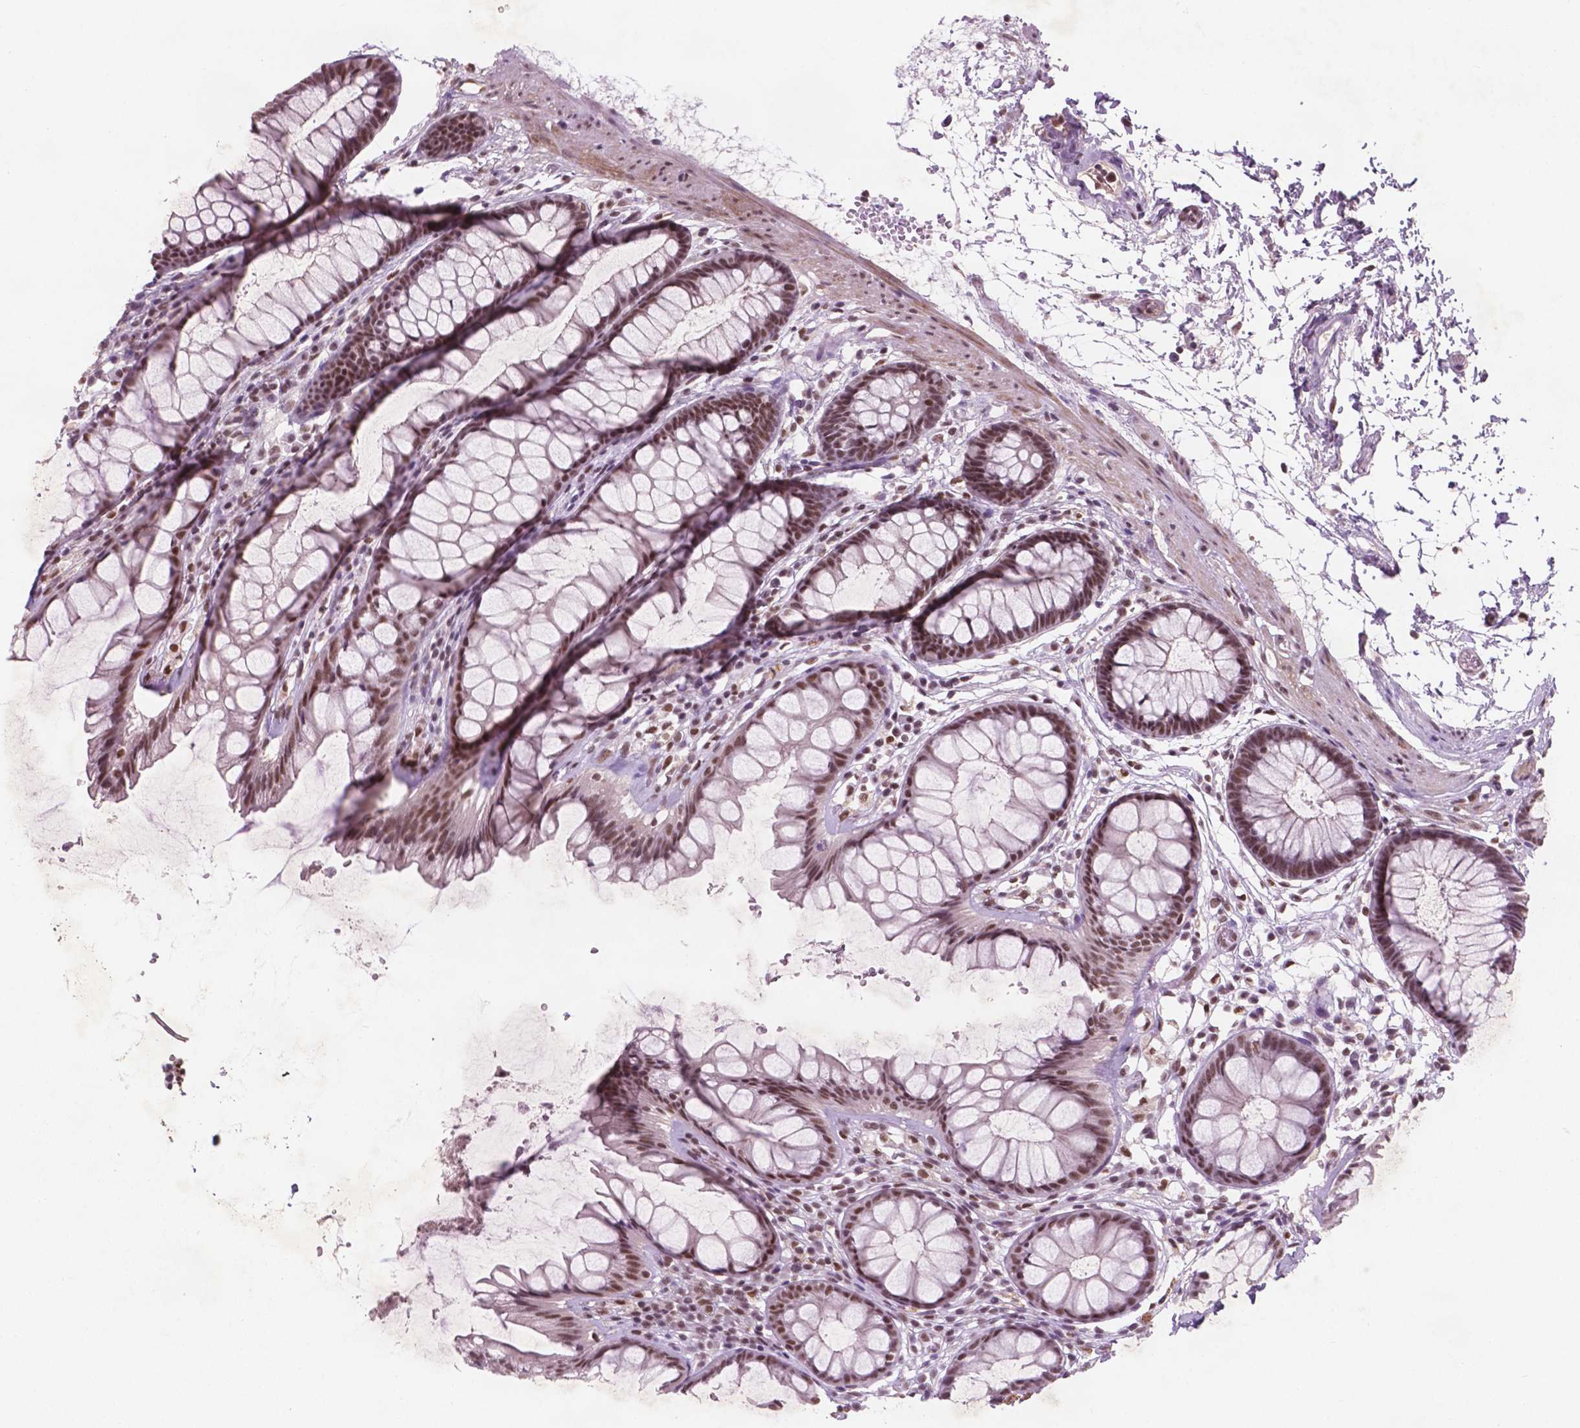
{"staining": {"intensity": "moderate", "quantity": ">75%", "location": "nuclear"}, "tissue": "rectum", "cell_type": "Glandular cells", "image_type": "normal", "snomed": [{"axis": "morphology", "description": "Normal tissue, NOS"}, {"axis": "topography", "description": "Rectum"}], "caption": "This is a histology image of immunohistochemistry staining of normal rectum, which shows moderate expression in the nuclear of glandular cells.", "gene": "CTR9", "patient": {"sex": "male", "age": 72}}